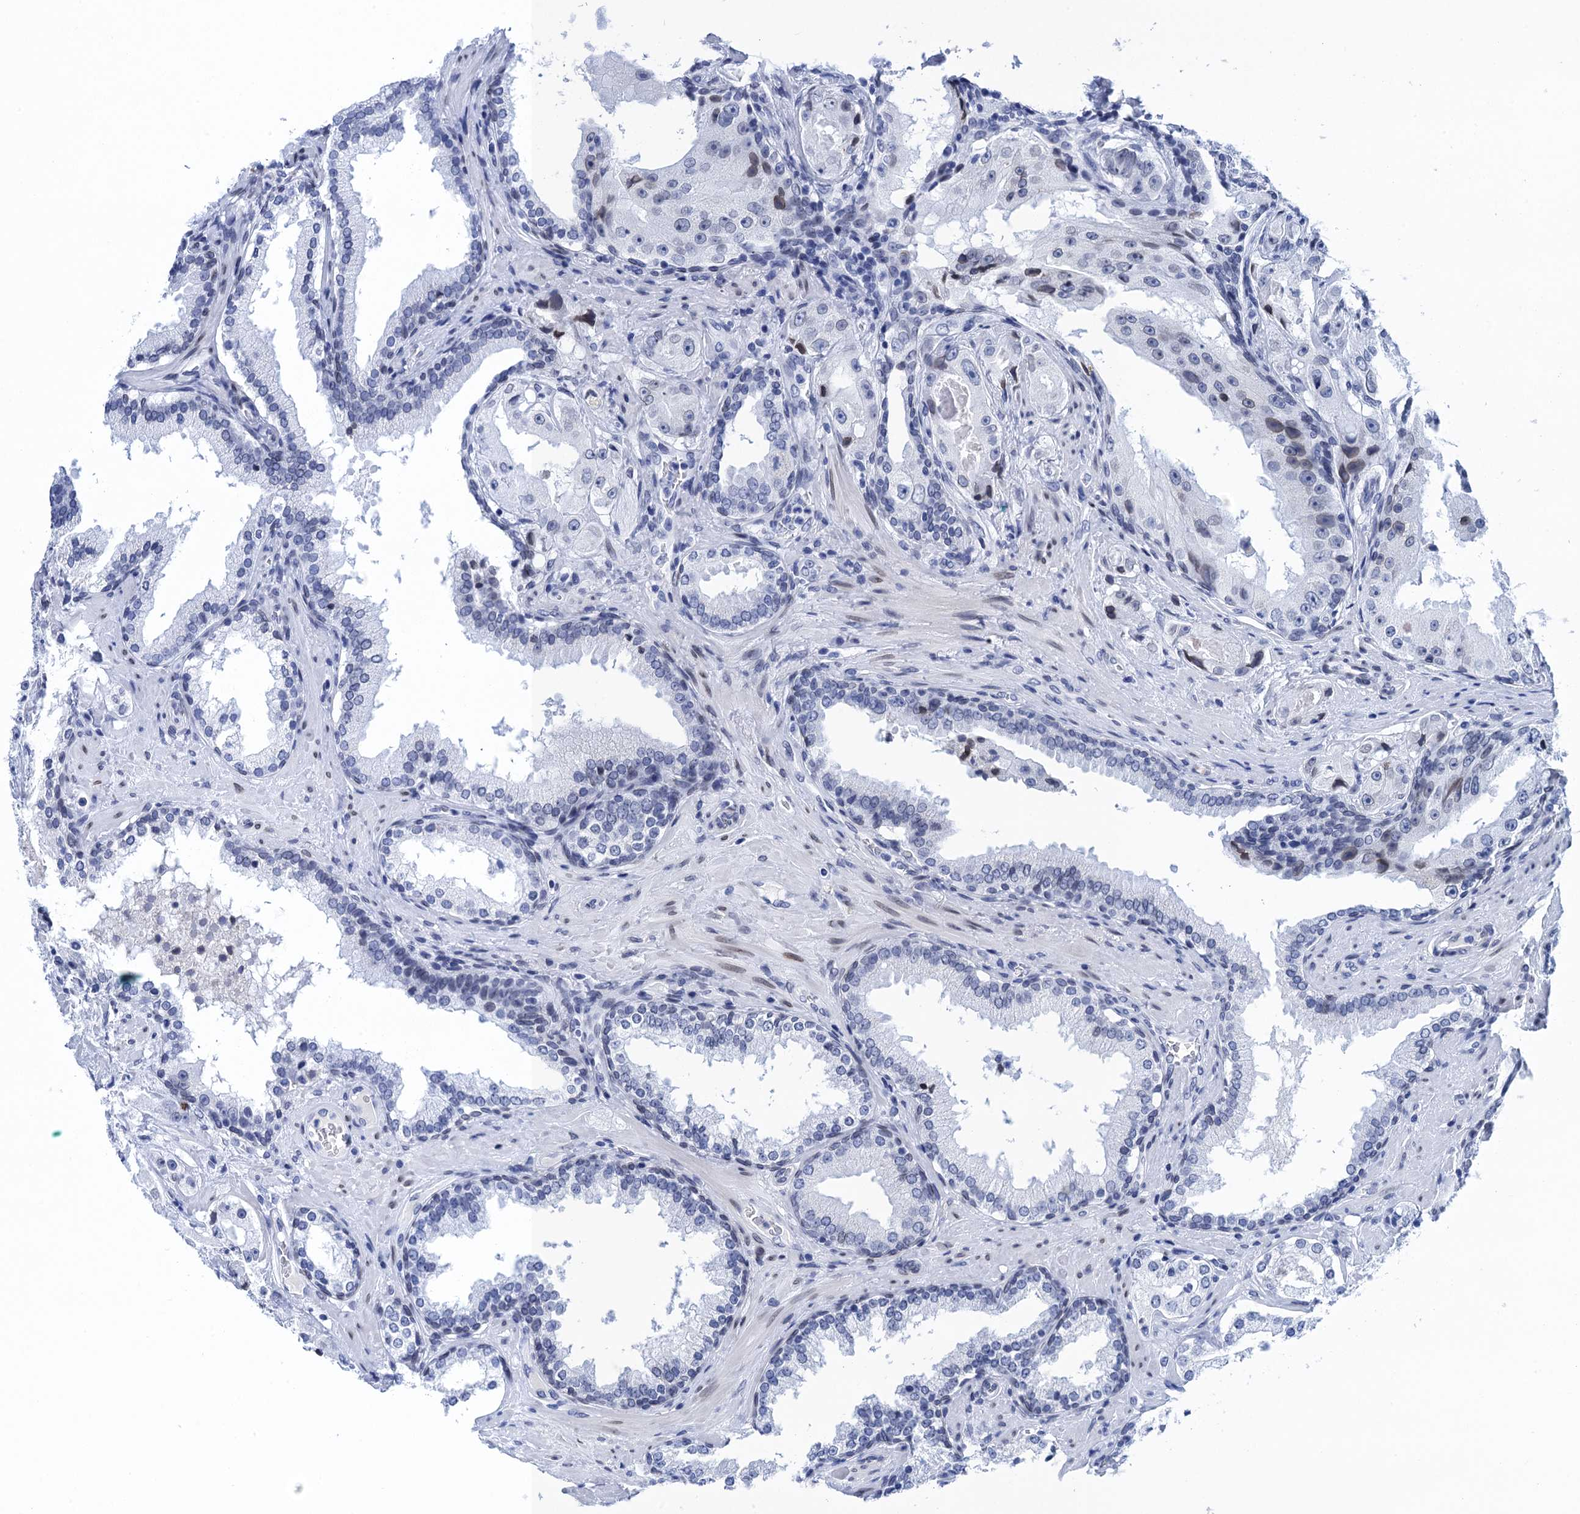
{"staining": {"intensity": "negative", "quantity": "none", "location": "none"}, "tissue": "prostate cancer", "cell_type": "Tumor cells", "image_type": "cancer", "snomed": [{"axis": "morphology", "description": "Adenocarcinoma, High grade"}, {"axis": "topography", "description": "Prostate"}], "caption": "The immunohistochemistry (IHC) image has no significant expression in tumor cells of prostate cancer tissue.", "gene": "METTL25", "patient": {"sex": "male", "age": 73}}